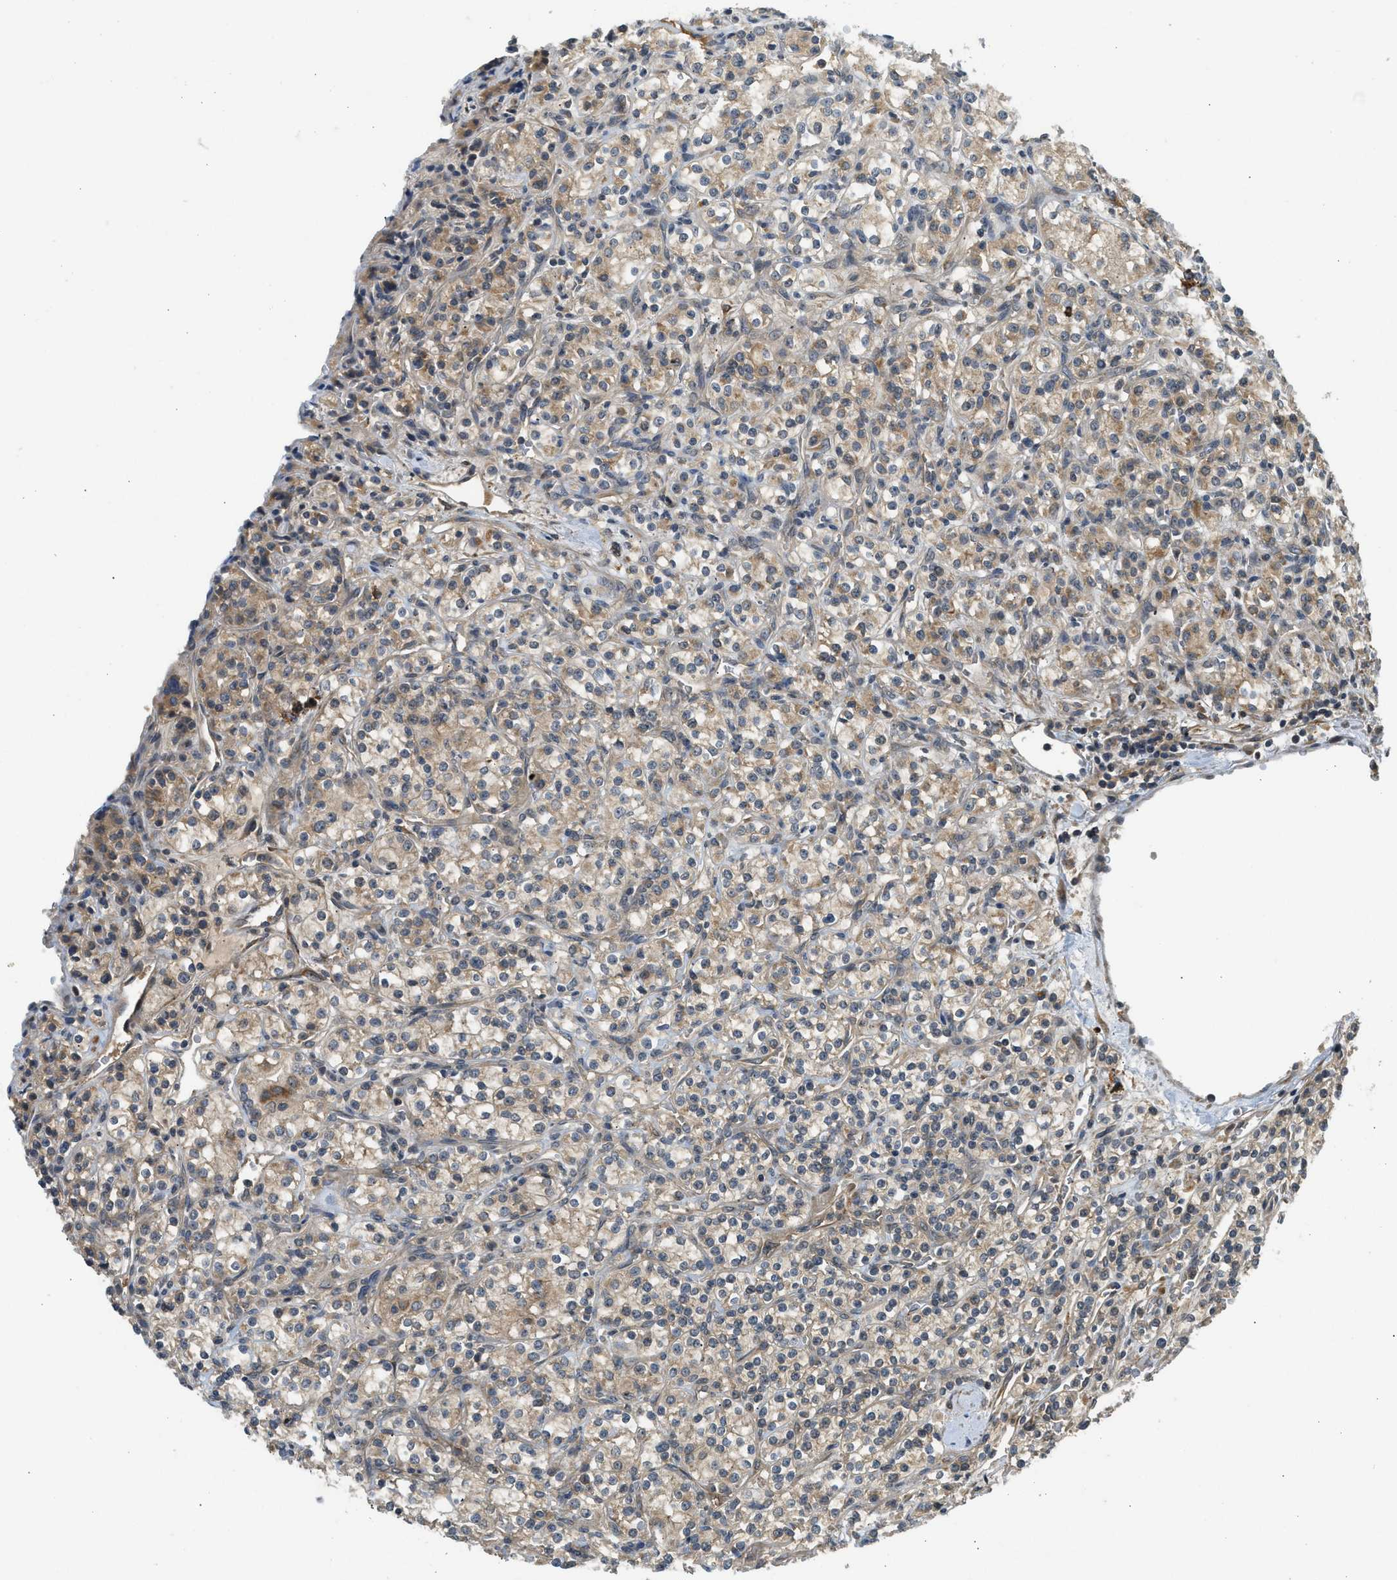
{"staining": {"intensity": "weak", "quantity": ">75%", "location": "cytoplasmic/membranous"}, "tissue": "renal cancer", "cell_type": "Tumor cells", "image_type": "cancer", "snomed": [{"axis": "morphology", "description": "Adenocarcinoma, NOS"}, {"axis": "topography", "description": "Kidney"}], "caption": "Immunohistochemistry (IHC) (DAB (3,3'-diaminobenzidine)) staining of renal adenocarcinoma displays weak cytoplasmic/membranous protein positivity in approximately >75% of tumor cells.", "gene": "ADCY8", "patient": {"sex": "male", "age": 77}}